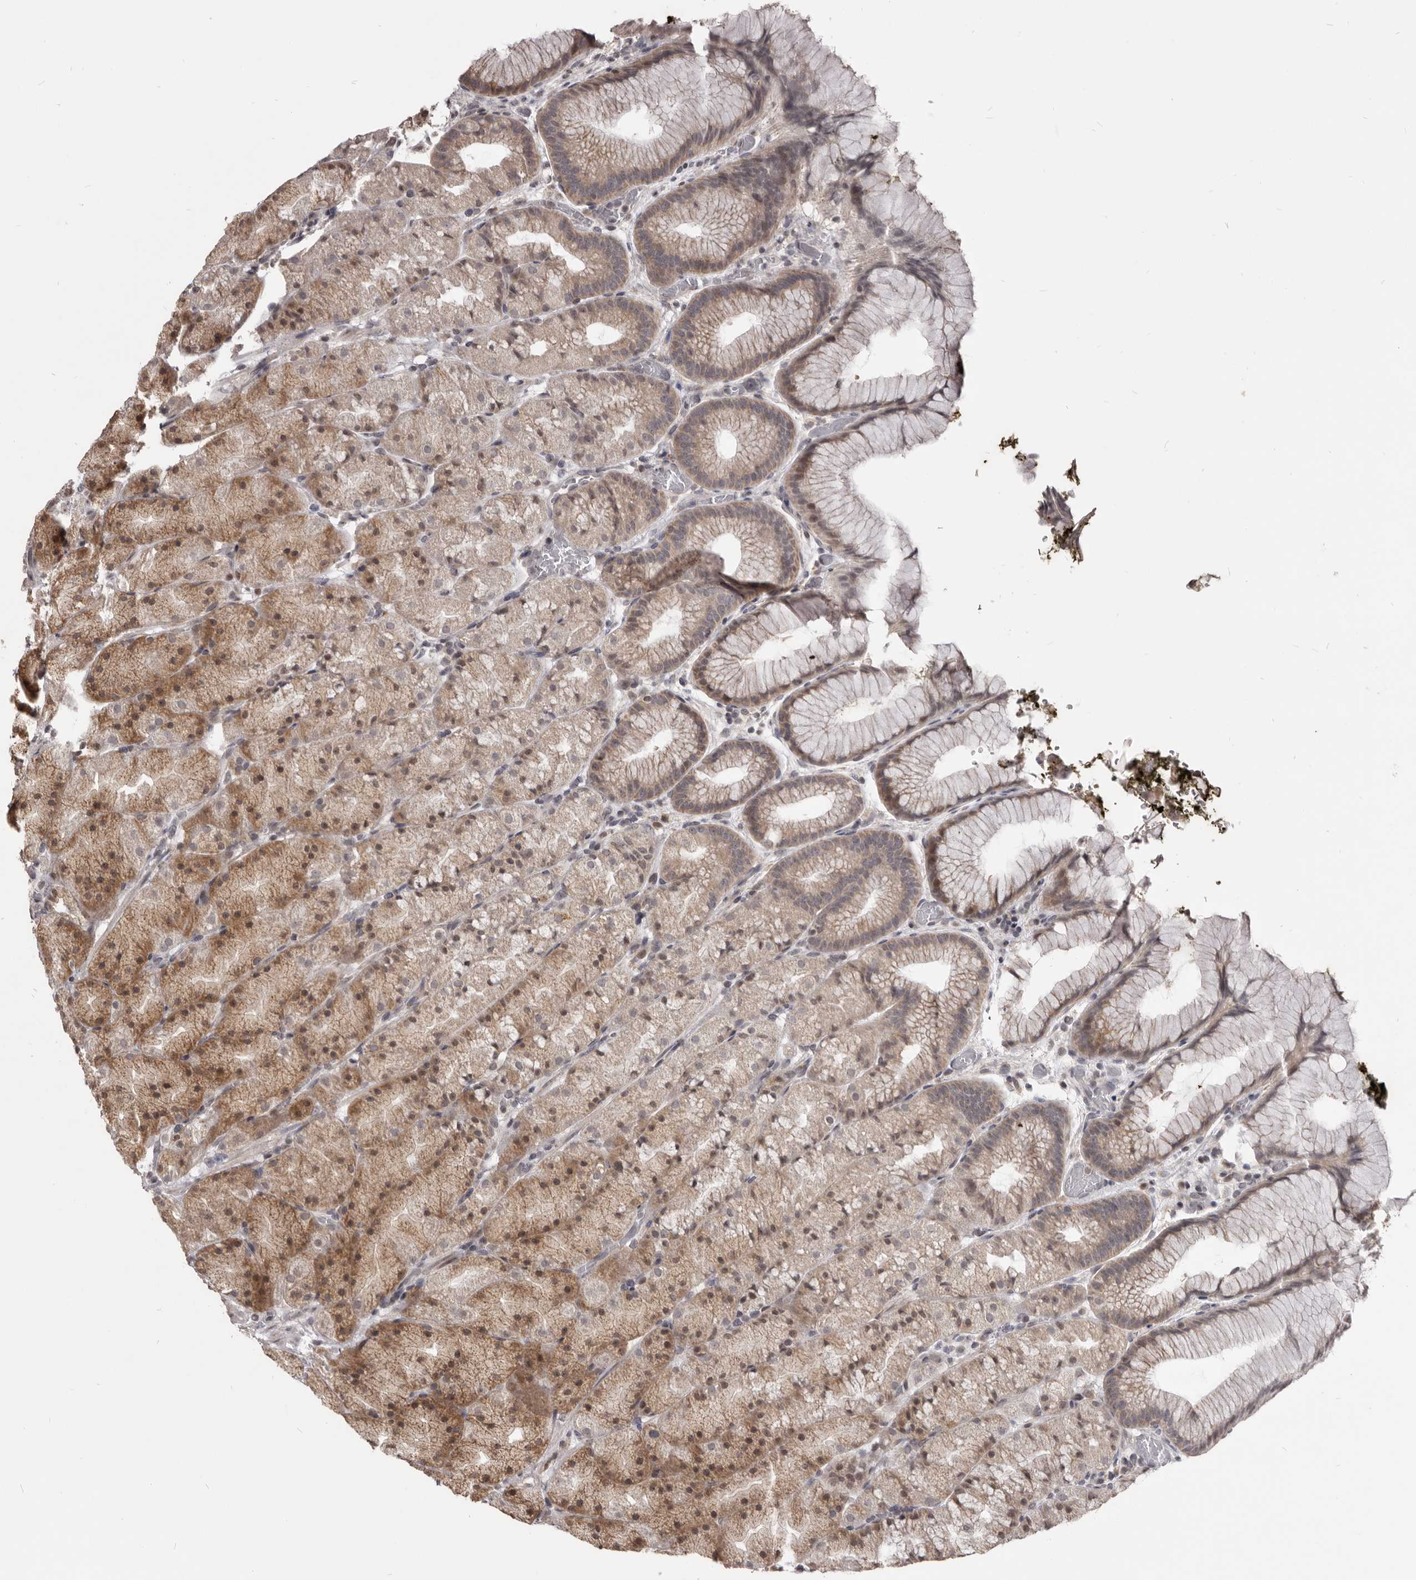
{"staining": {"intensity": "moderate", "quantity": ">75%", "location": "cytoplasmic/membranous"}, "tissue": "stomach", "cell_type": "Glandular cells", "image_type": "normal", "snomed": [{"axis": "morphology", "description": "Normal tissue, NOS"}, {"axis": "topography", "description": "Stomach, upper"}, {"axis": "topography", "description": "Stomach"}], "caption": "This is an image of immunohistochemistry (IHC) staining of unremarkable stomach, which shows moderate expression in the cytoplasmic/membranous of glandular cells.", "gene": "THUMPD1", "patient": {"sex": "male", "age": 48}}